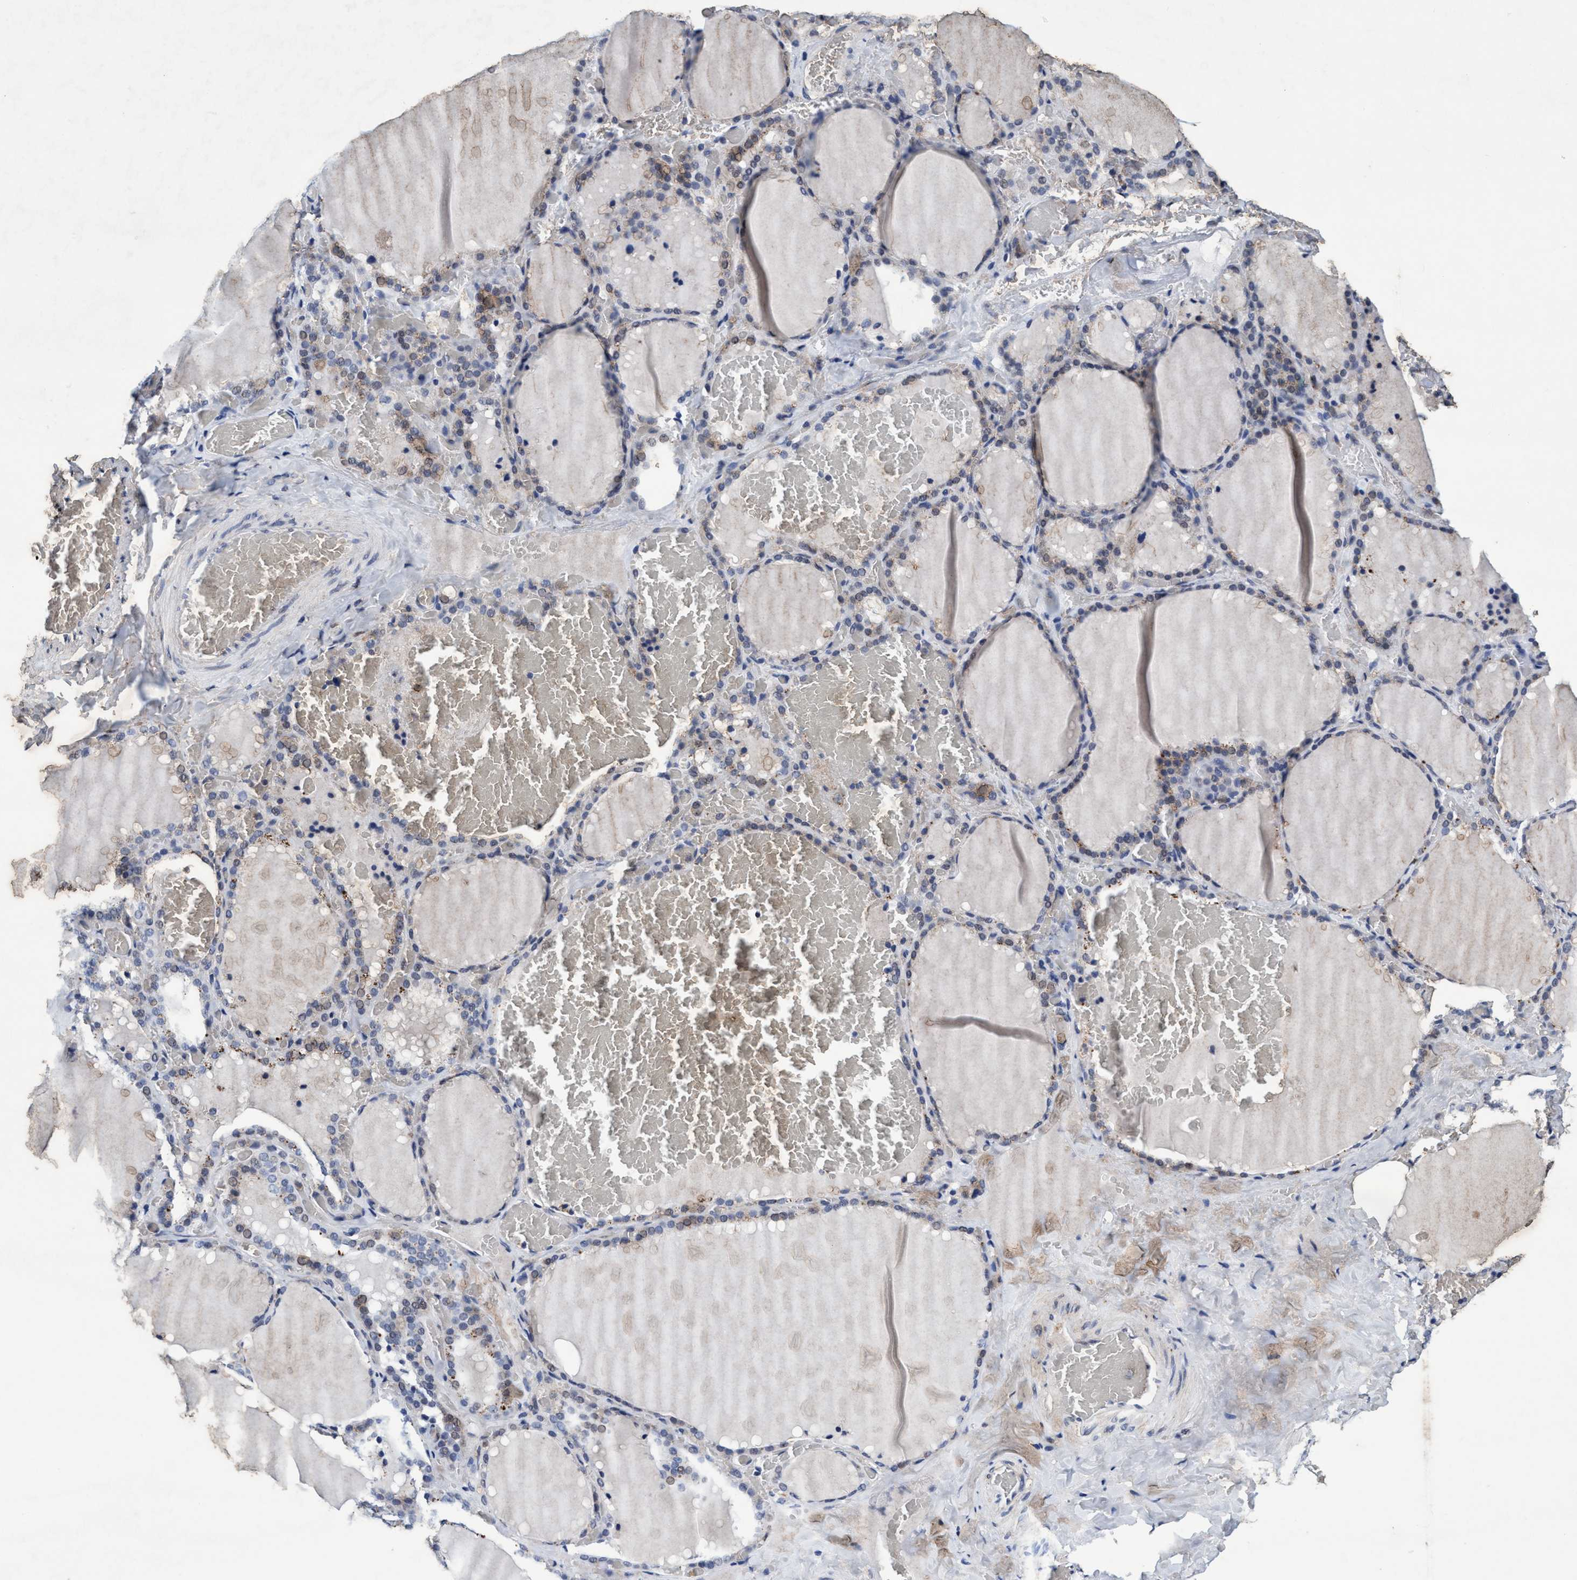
{"staining": {"intensity": "weak", "quantity": "<25%", "location": "cytoplasmic/membranous,nuclear"}, "tissue": "thyroid gland", "cell_type": "Glandular cells", "image_type": "normal", "snomed": [{"axis": "morphology", "description": "Normal tissue, NOS"}, {"axis": "topography", "description": "Thyroid gland"}], "caption": "Immunohistochemistry of benign thyroid gland demonstrates no positivity in glandular cells.", "gene": "GRB14", "patient": {"sex": "female", "age": 22}}